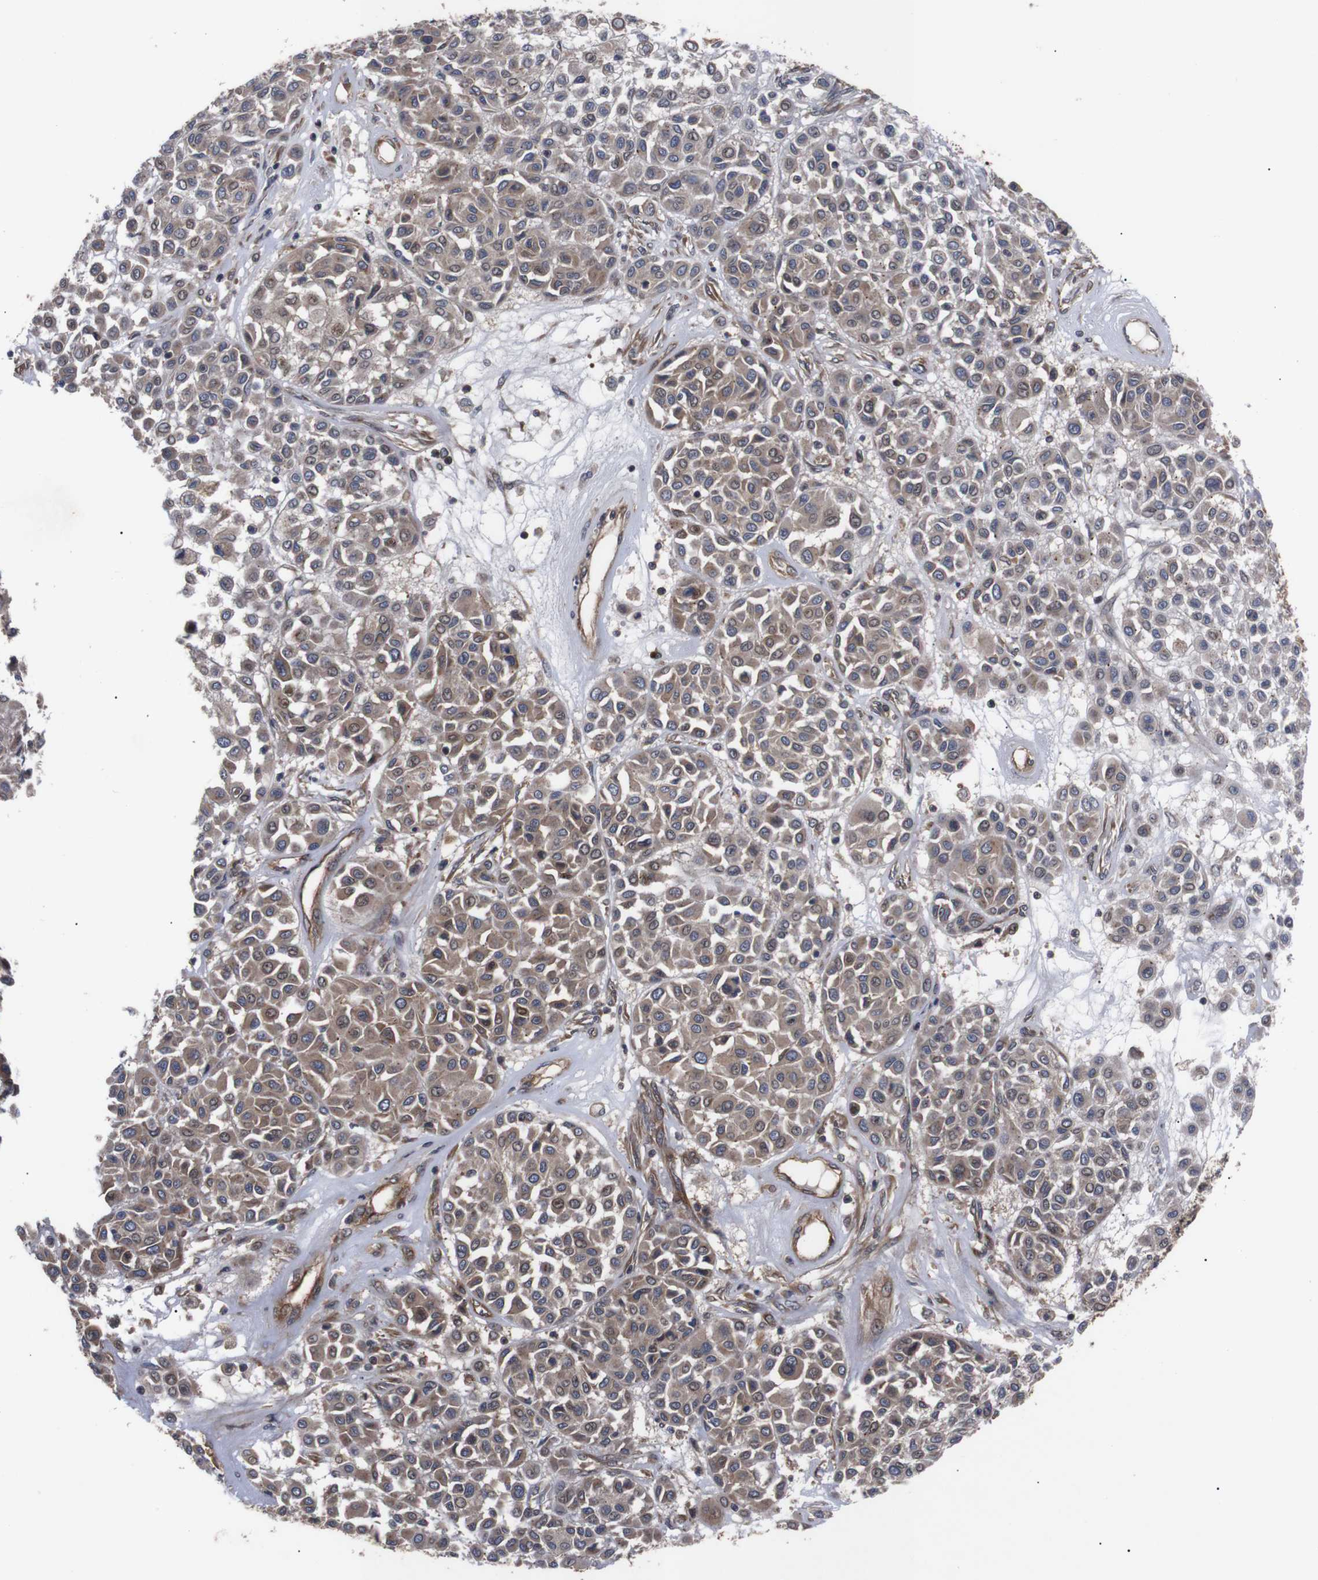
{"staining": {"intensity": "moderate", "quantity": ">75%", "location": "cytoplasmic/membranous"}, "tissue": "melanoma", "cell_type": "Tumor cells", "image_type": "cancer", "snomed": [{"axis": "morphology", "description": "Malignant melanoma, Metastatic site"}, {"axis": "topography", "description": "Soft tissue"}], "caption": "Immunohistochemical staining of human melanoma demonstrates moderate cytoplasmic/membranous protein expression in approximately >75% of tumor cells.", "gene": "PAWR", "patient": {"sex": "male", "age": 41}}